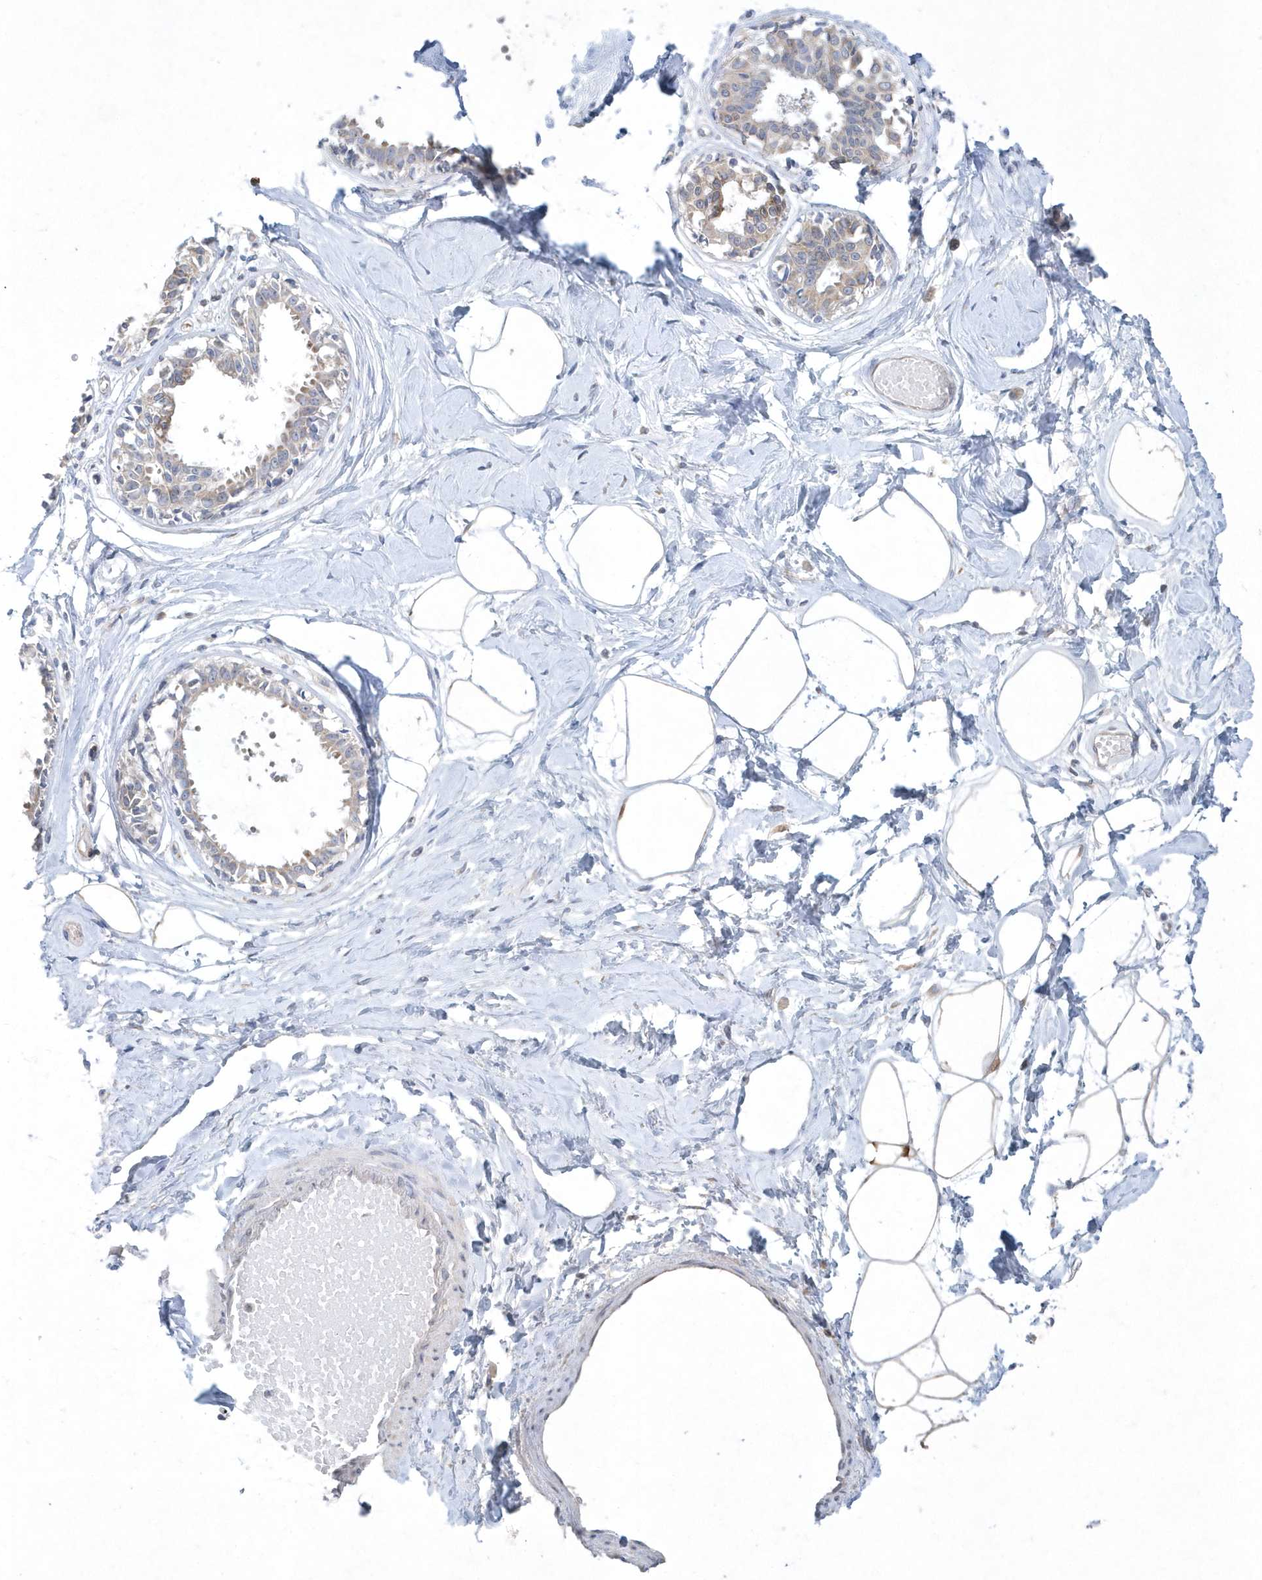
{"staining": {"intensity": "weak", "quantity": ">75%", "location": "cytoplasmic/membranous"}, "tissue": "breast", "cell_type": "Adipocytes", "image_type": "normal", "snomed": [{"axis": "morphology", "description": "Normal tissue, NOS"}, {"axis": "topography", "description": "Breast"}], "caption": "This micrograph demonstrates immunohistochemistry (IHC) staining of unremarkable breast, with low weak cytoplasmic/membranous staining in about >75% of adipocytes.", "gene": "DGAT1", "patient": {"sex": "female", "age": 45}}